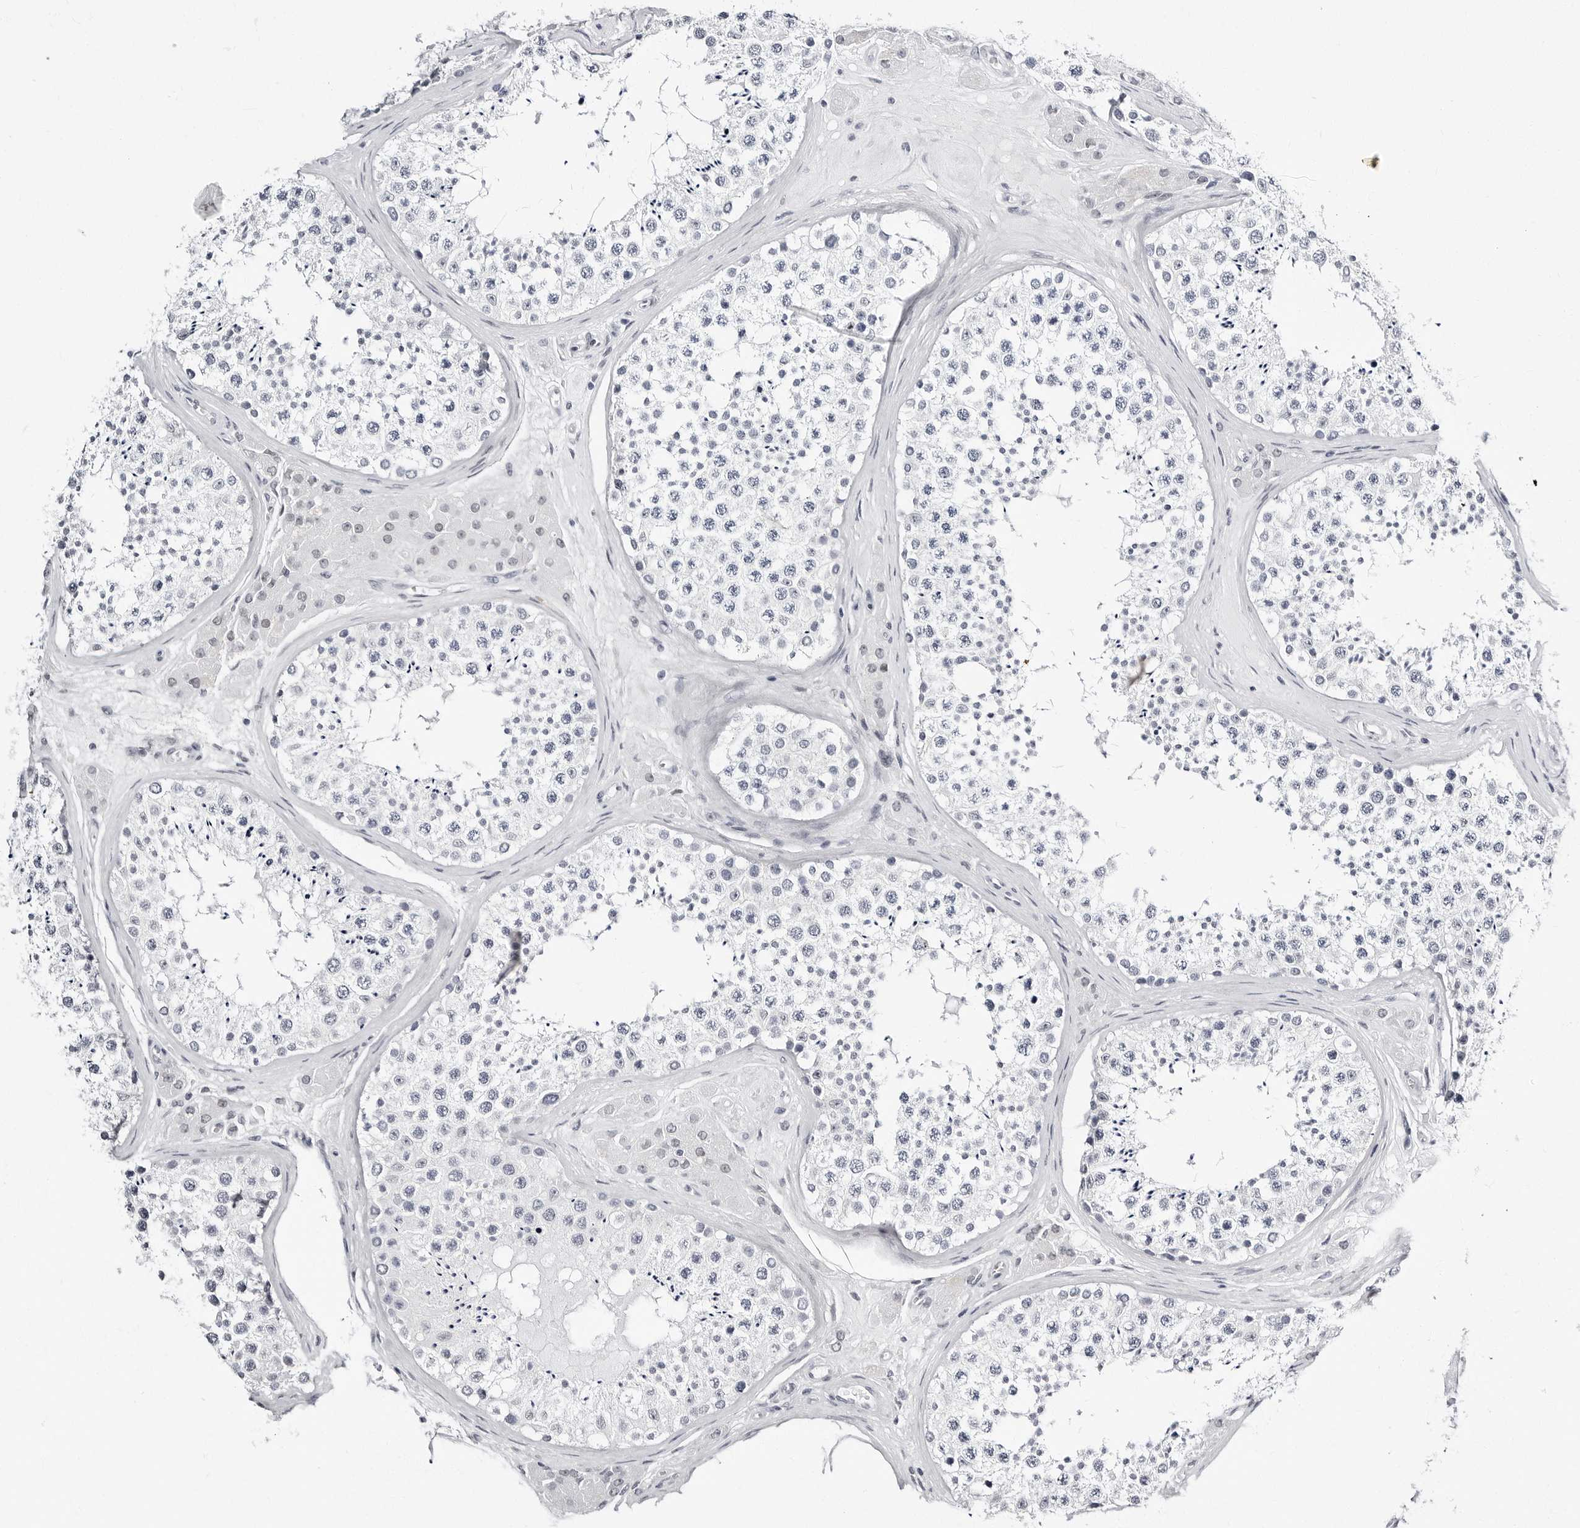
{"staining": {"intensity": "negative", "quantity": "none", "location": "none"}, "tissue": "testis", "cell_type": "Cells in seminiferous ducts", "image_type": "normal", "snomed": [{"axis": "morphology", "description": "Normal tissue, NOS"}, {"axis": "topography", "description": "Testis"}], "caption": "An image of human testis is negative for staining in cells in seminiferous ducts.", "gene": "VEZF1", "patient": {"sex": "male", "age": 46}}